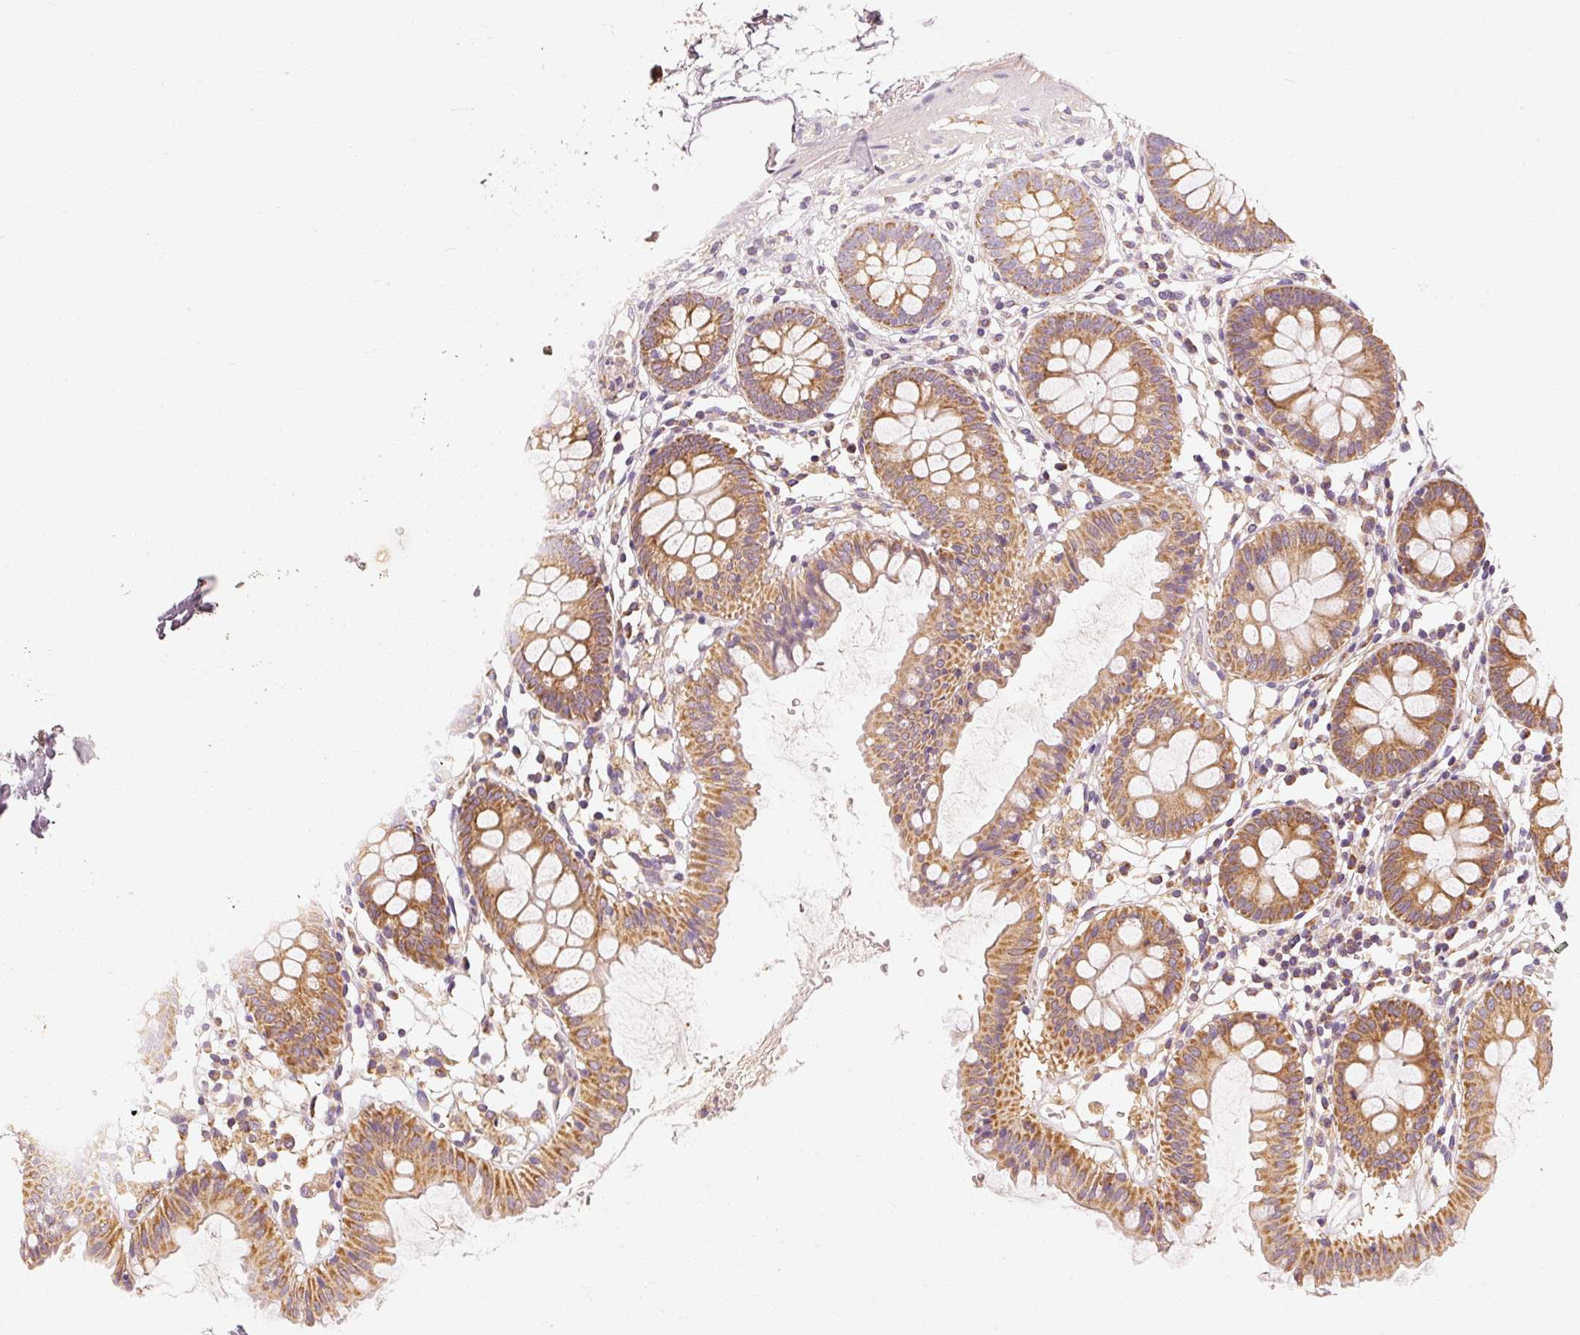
{"staining": {"intensity": "moderate", "quantity": ">75%", "location": "cytoplasmic/membranous"}, "tissue": "colon", "cell_type": "Endothelial cells", "image_type": "normal", "snomed": [{"axis": "morphology", "description": "Normal tissue, NOS"}, {"axis": "topography", "description": "Colon"}], "caption": "A brown stain shows moderate cytoplasmic/membranous staining of a protein in endothelial cells of benign human colon.", "gene": "TOMM40", "patient": {"sex": "female", "age": 84}}